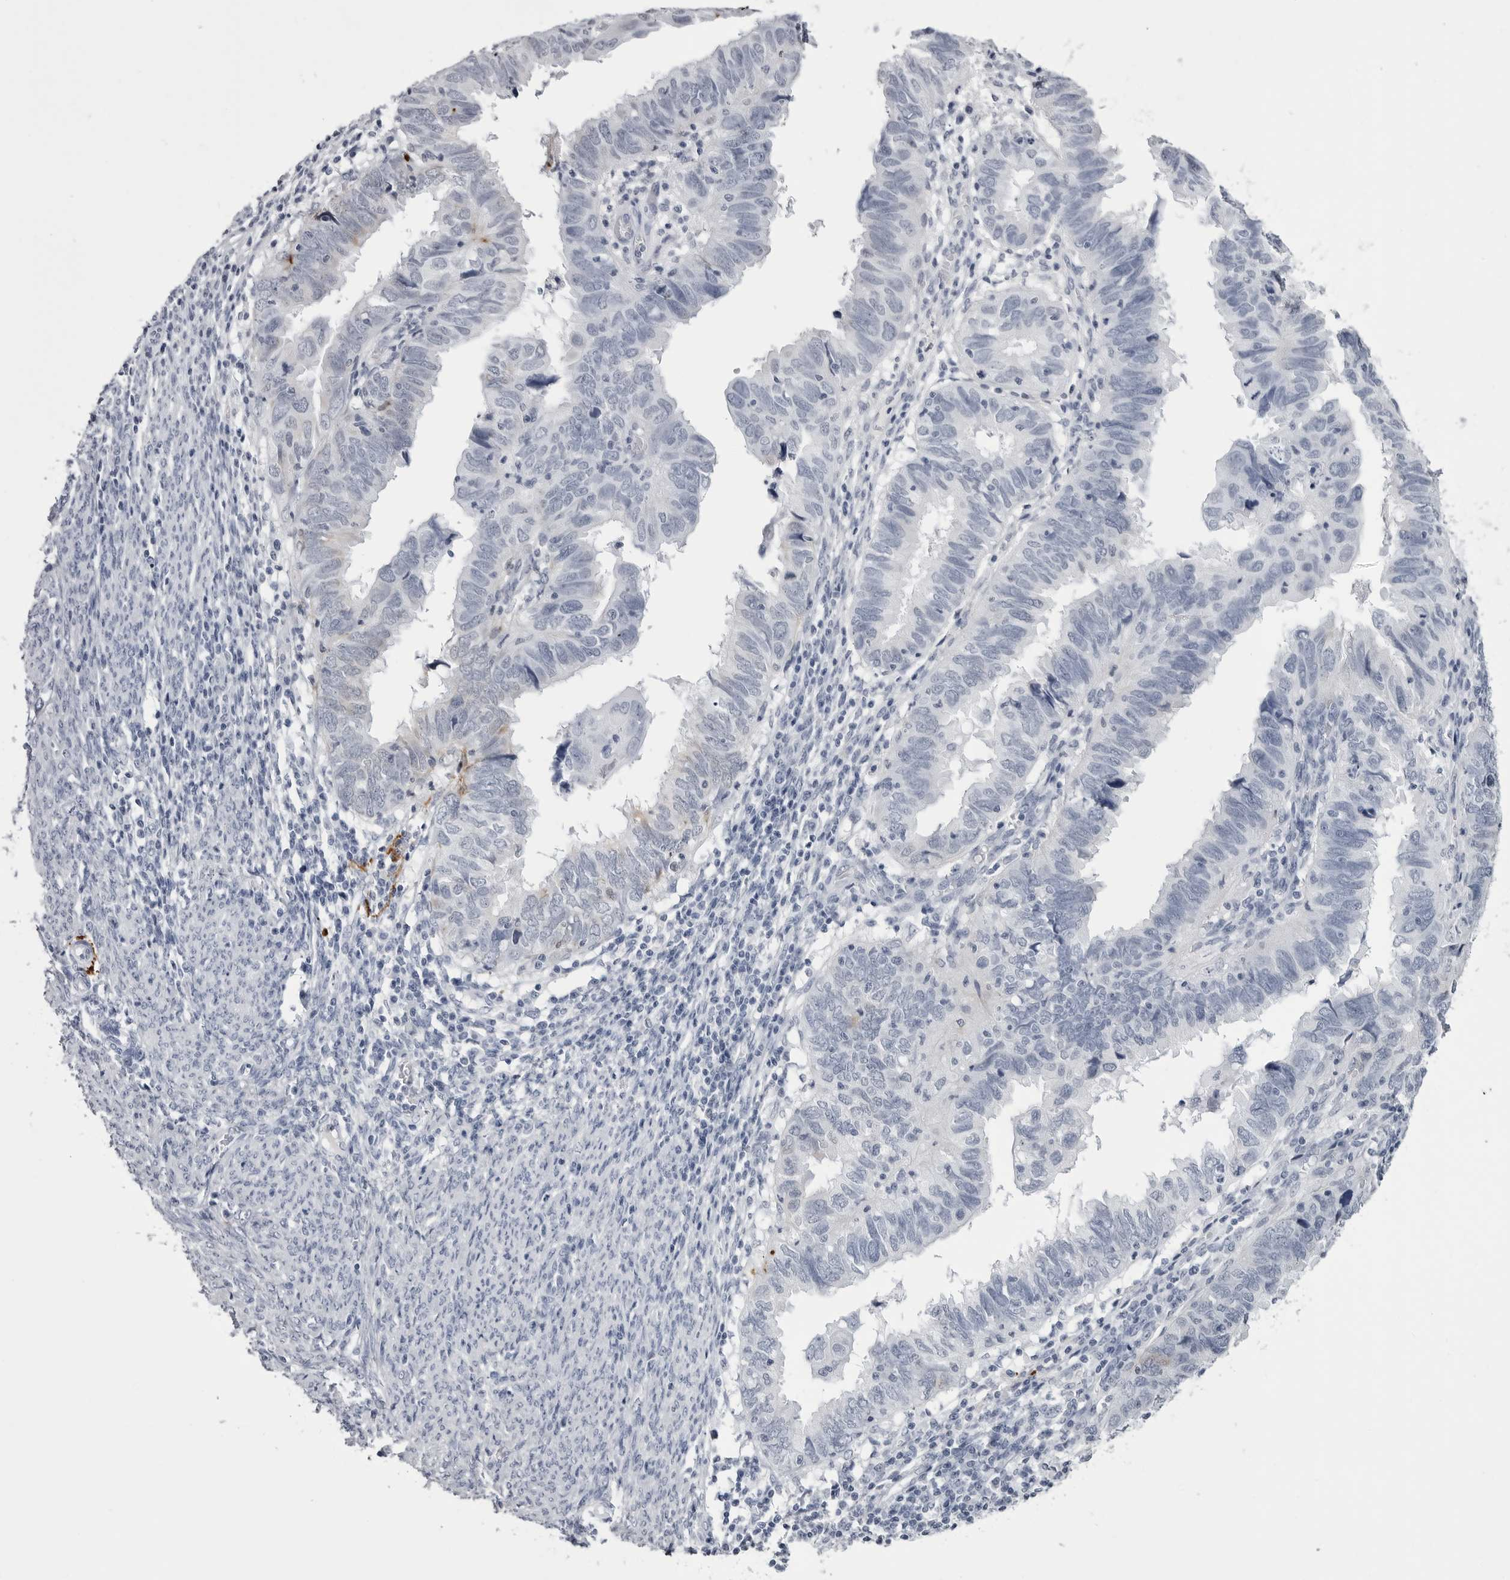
{"staining": {"intensity": "negative", "quantity": "none", "location": "none"}, "tissue": "endometrial cancer", "cell_type": "Tumor cells", "image_type": "cancer", "snomed": [{"axis": "morphology", "description": "Adenocarcinoma, NOS"}, {"axis": "topography", "description": "Uterus"}], "caption": "This histopathology image is of endometrial cancer (adenocarcinoma) stained with IHC to label a protein in brown with the nuclei are counter-stained blue. There is no expression in tumor cells. (IHC, brightfield microscopy, high magnification).", "gene": "COL26A1", "patient": {"sex": "female", "age": 77}}